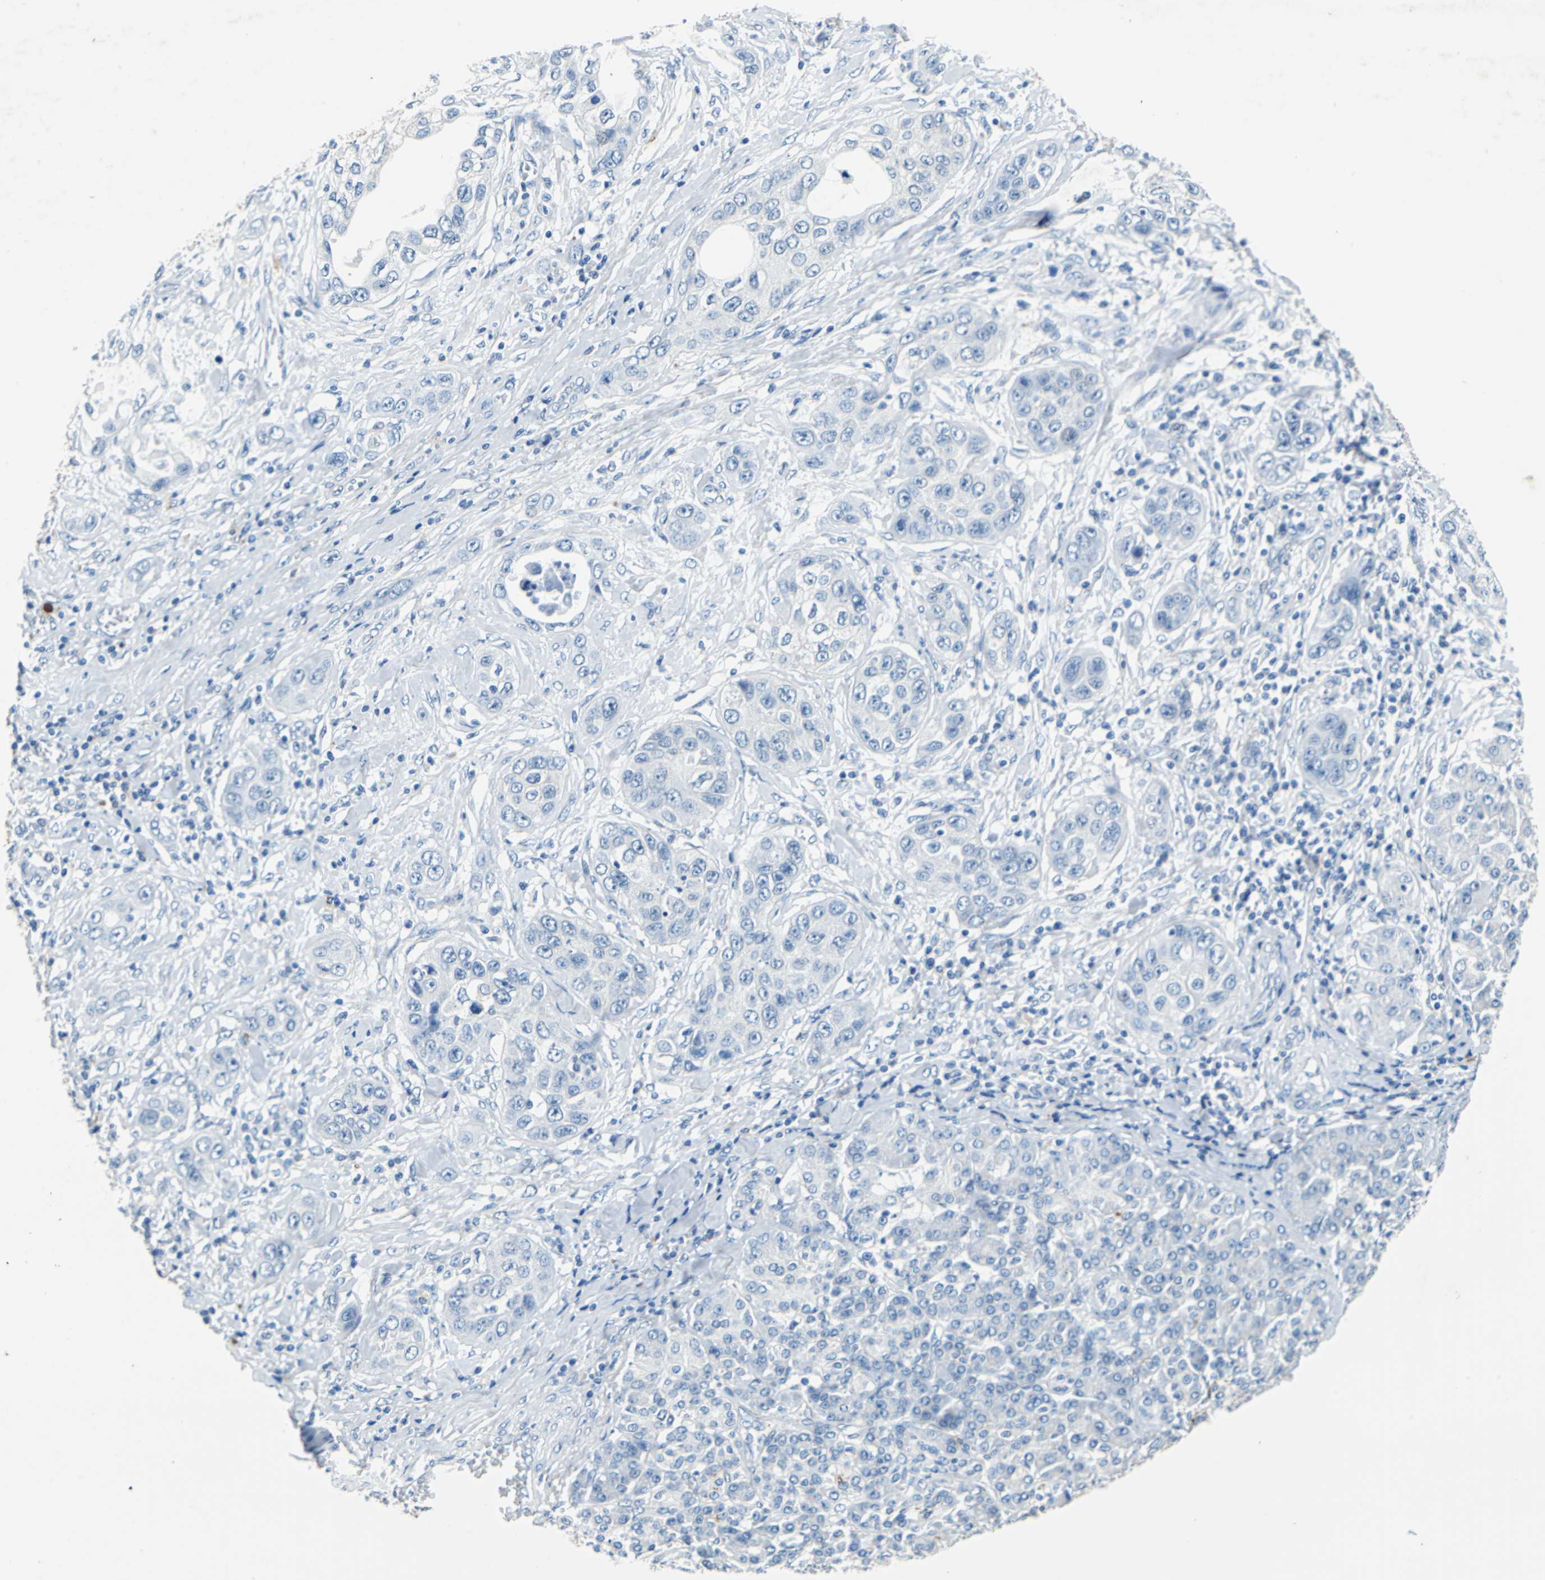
{"staining": {"intensity": "negative", "quantity": "none", "location": "none"}, "tissue": "pancreatic cancer", "cell_type": "Tumor cells", "image_type": "cancer", "snomed": [{"axis": "morphology", "description": "Adenocarcinoma, NOS"}, {"axis": "topography", "description": "Pancreas"}], "caption": "The photomicrograph reveals no significant staining in tumor cells of pancreatic adenocarcinoma.", "gene": "TEX264", "patient": {"sex": "female", "age": 70}}